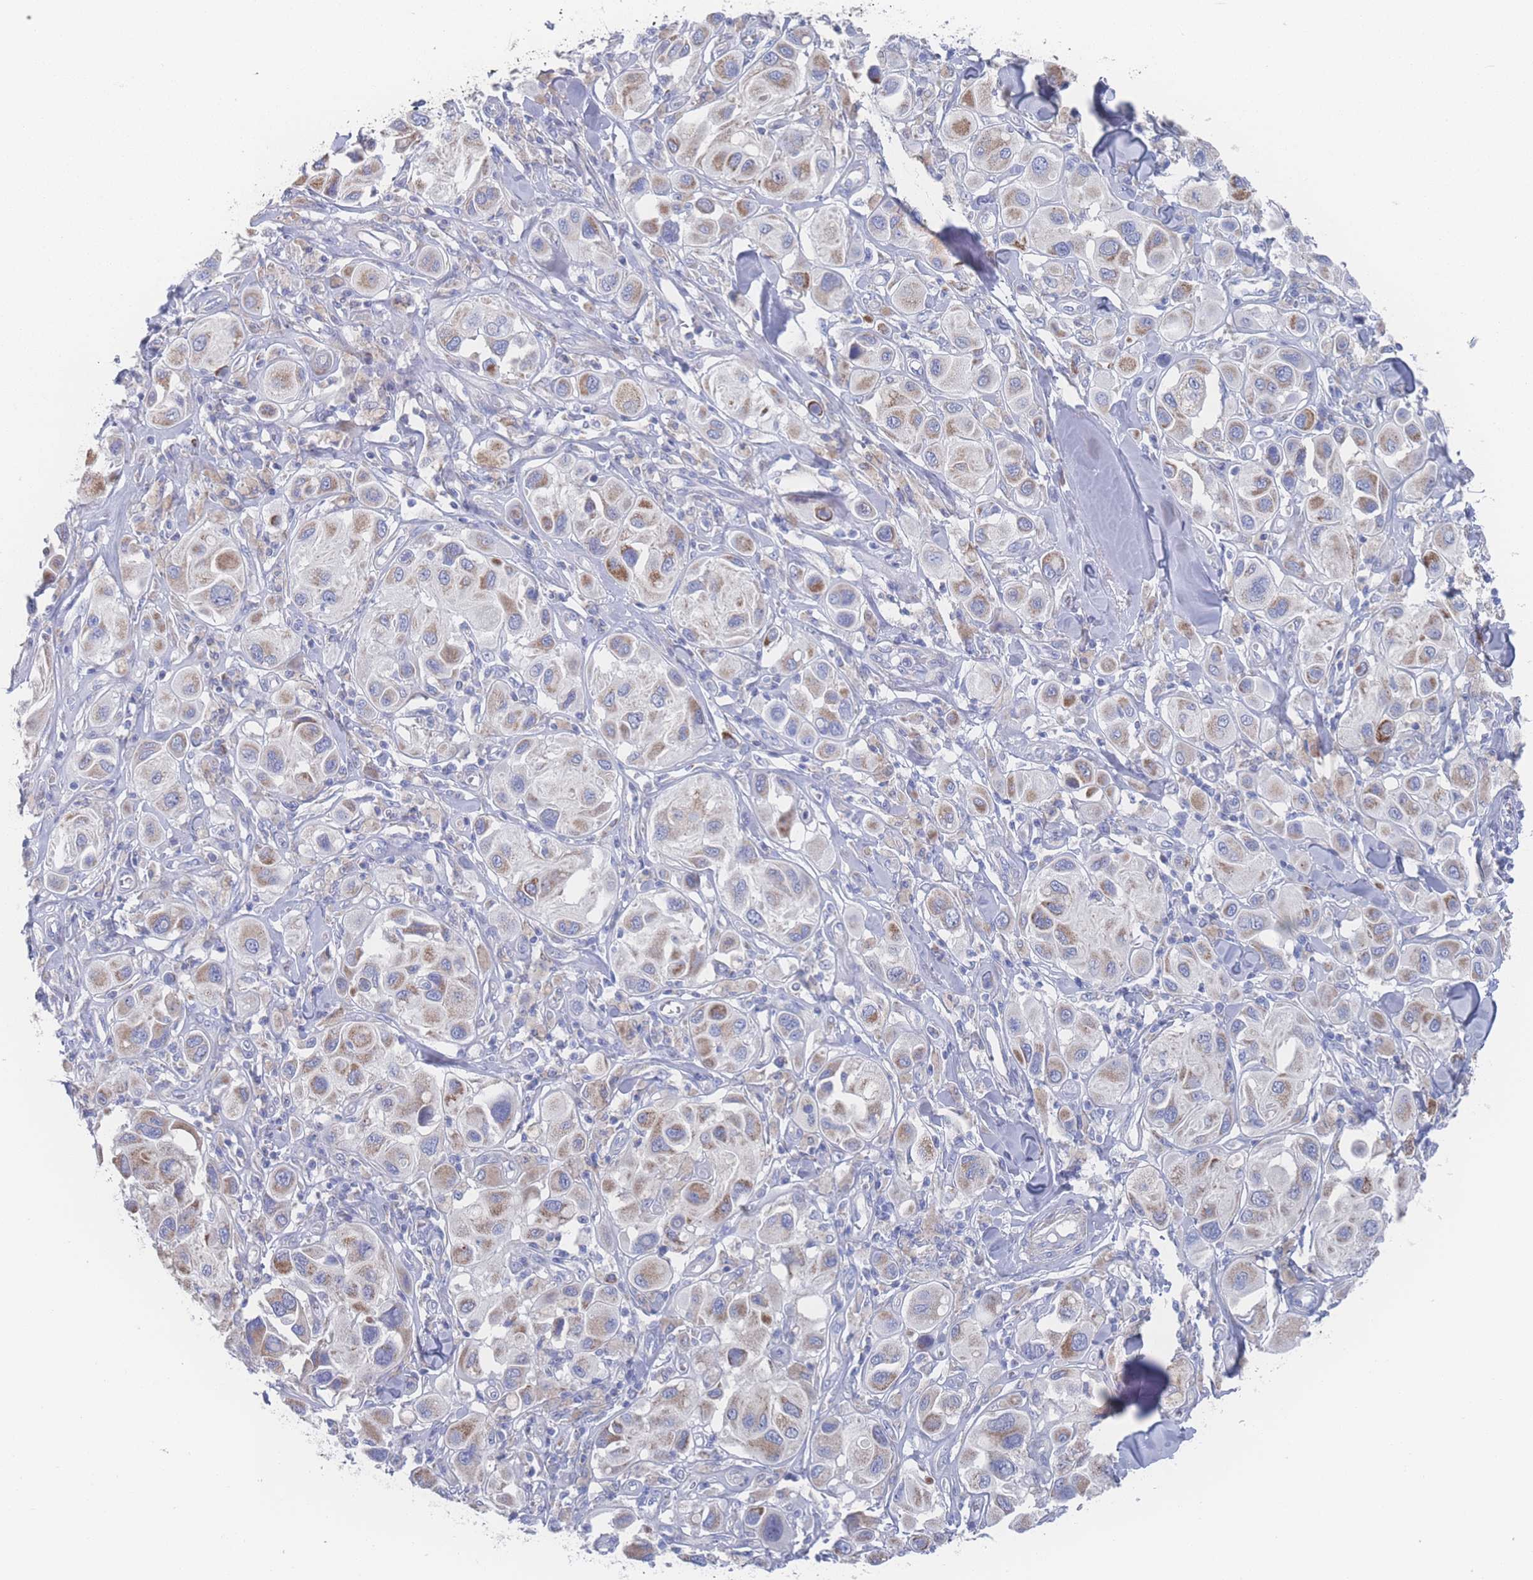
{"staining": {"intensity": "moderate", "quantity": "25%-75%", "location": "cytoplasmic/membranous"}, "tissue": "melanoma", "cell_type": "Tumor cells", "image_type": "cancer", "snomed": [{"axis": "morphology", "description": "Malignant melanoma, Metastatic site"}, {"axis": "topography", "description": "Skin"}], "caption": "Brown immunohistochemical staining in malignant melanoma (metastatic site) displays moderate cytoplasmic/membranous staining in approximately 25%-75% of tumor cells.", "gene": "SNPH", "patient": {"sex": "male", "age": 41}}